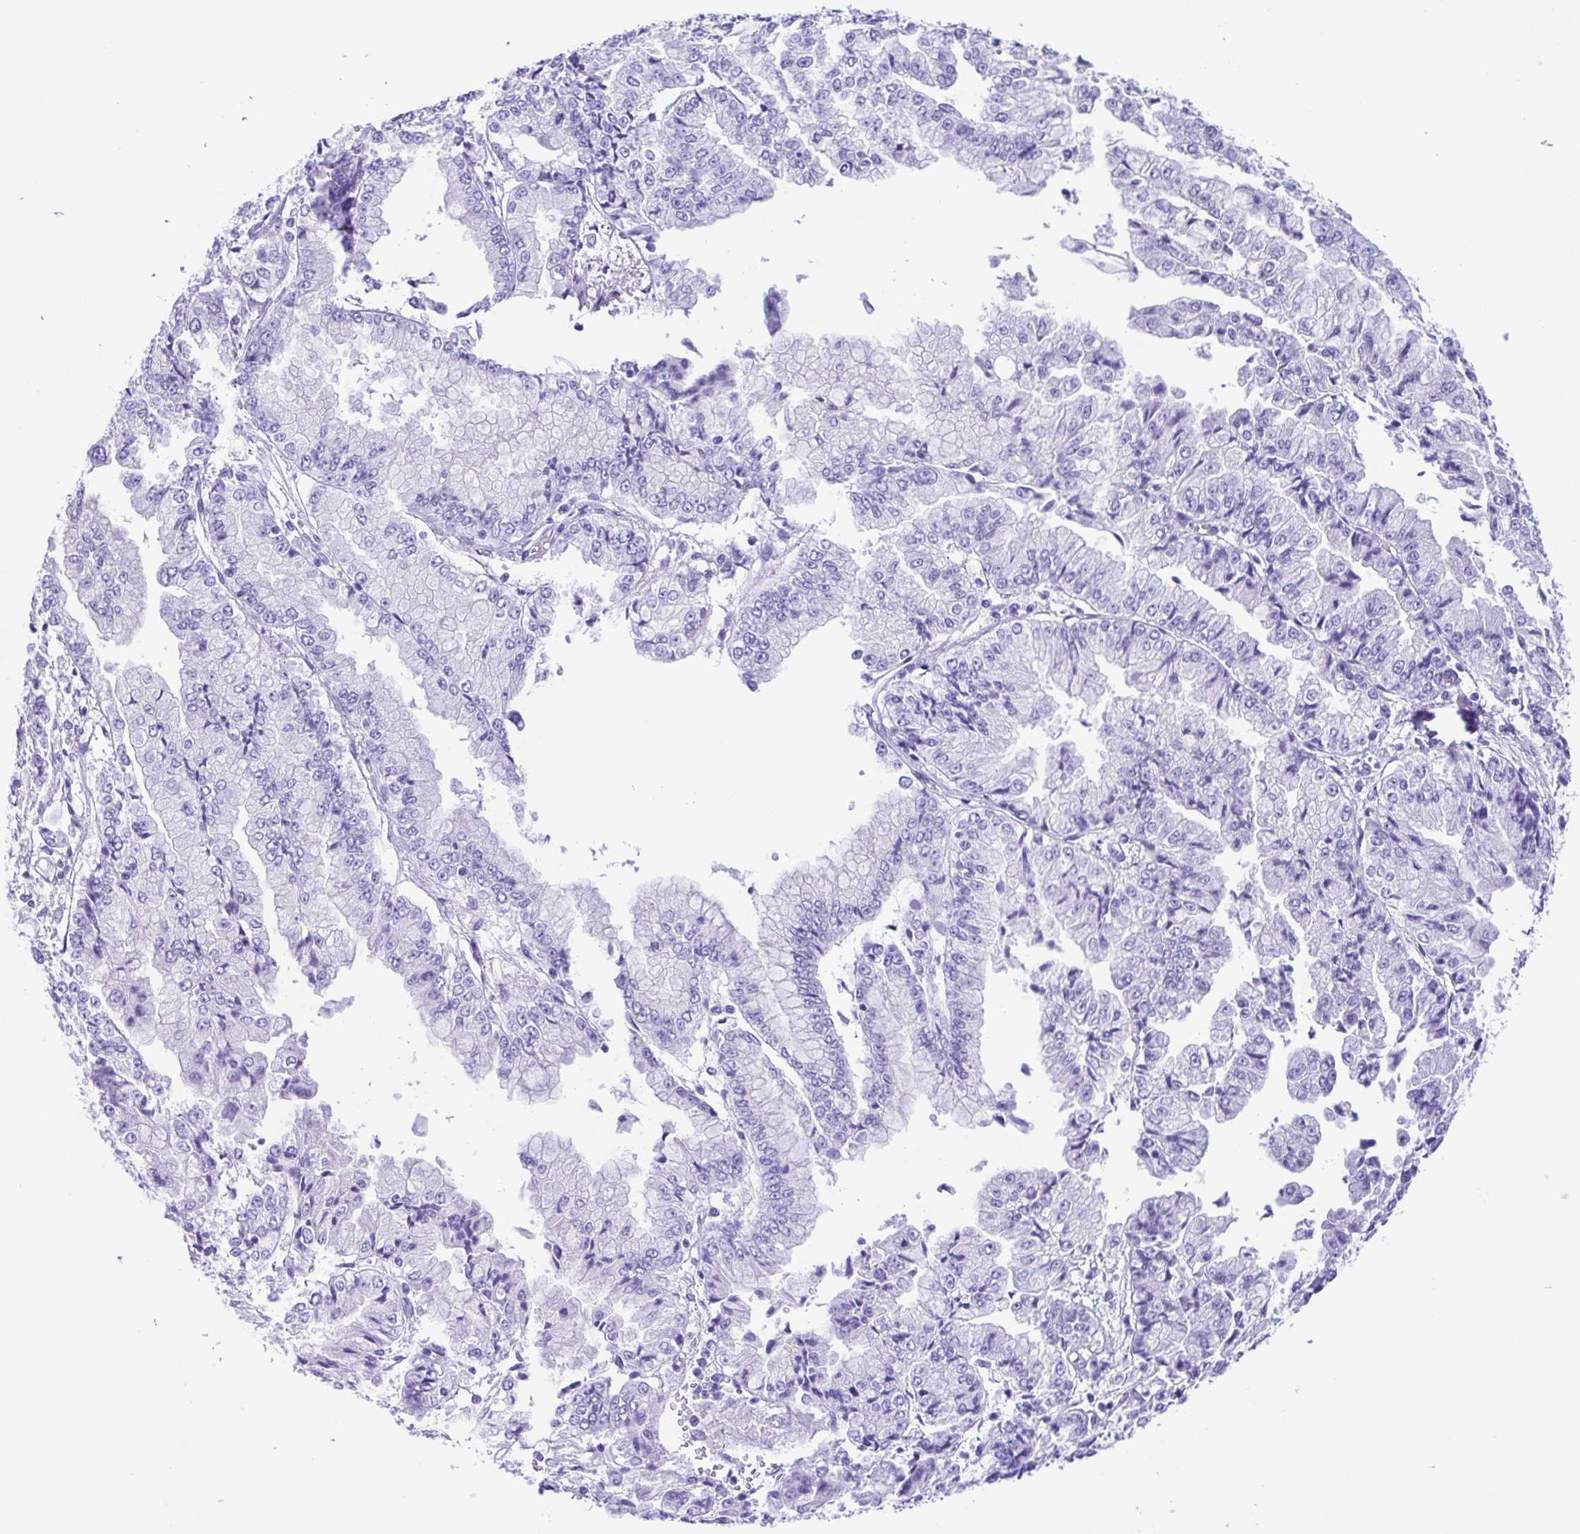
{"staining": {"intensity": "negative", "quantity": "none", "location": "none"}, "tissue": "stomach cancer", "cell_type": "Tumor cells", "image_type": "cancer", "snomed": [{"axis": "morphology", "description": "Adenocarcinoma, NOS"}, {"axis": "topography", "description": "Stomach, upper"}], "caption": "This is an immunohistochemistry photomicrograph of stomach adenocarcinoma. There is no positivity in tumor cells.", "gene": "ERP27", "patient": {"sex": "female", "age": 74}}